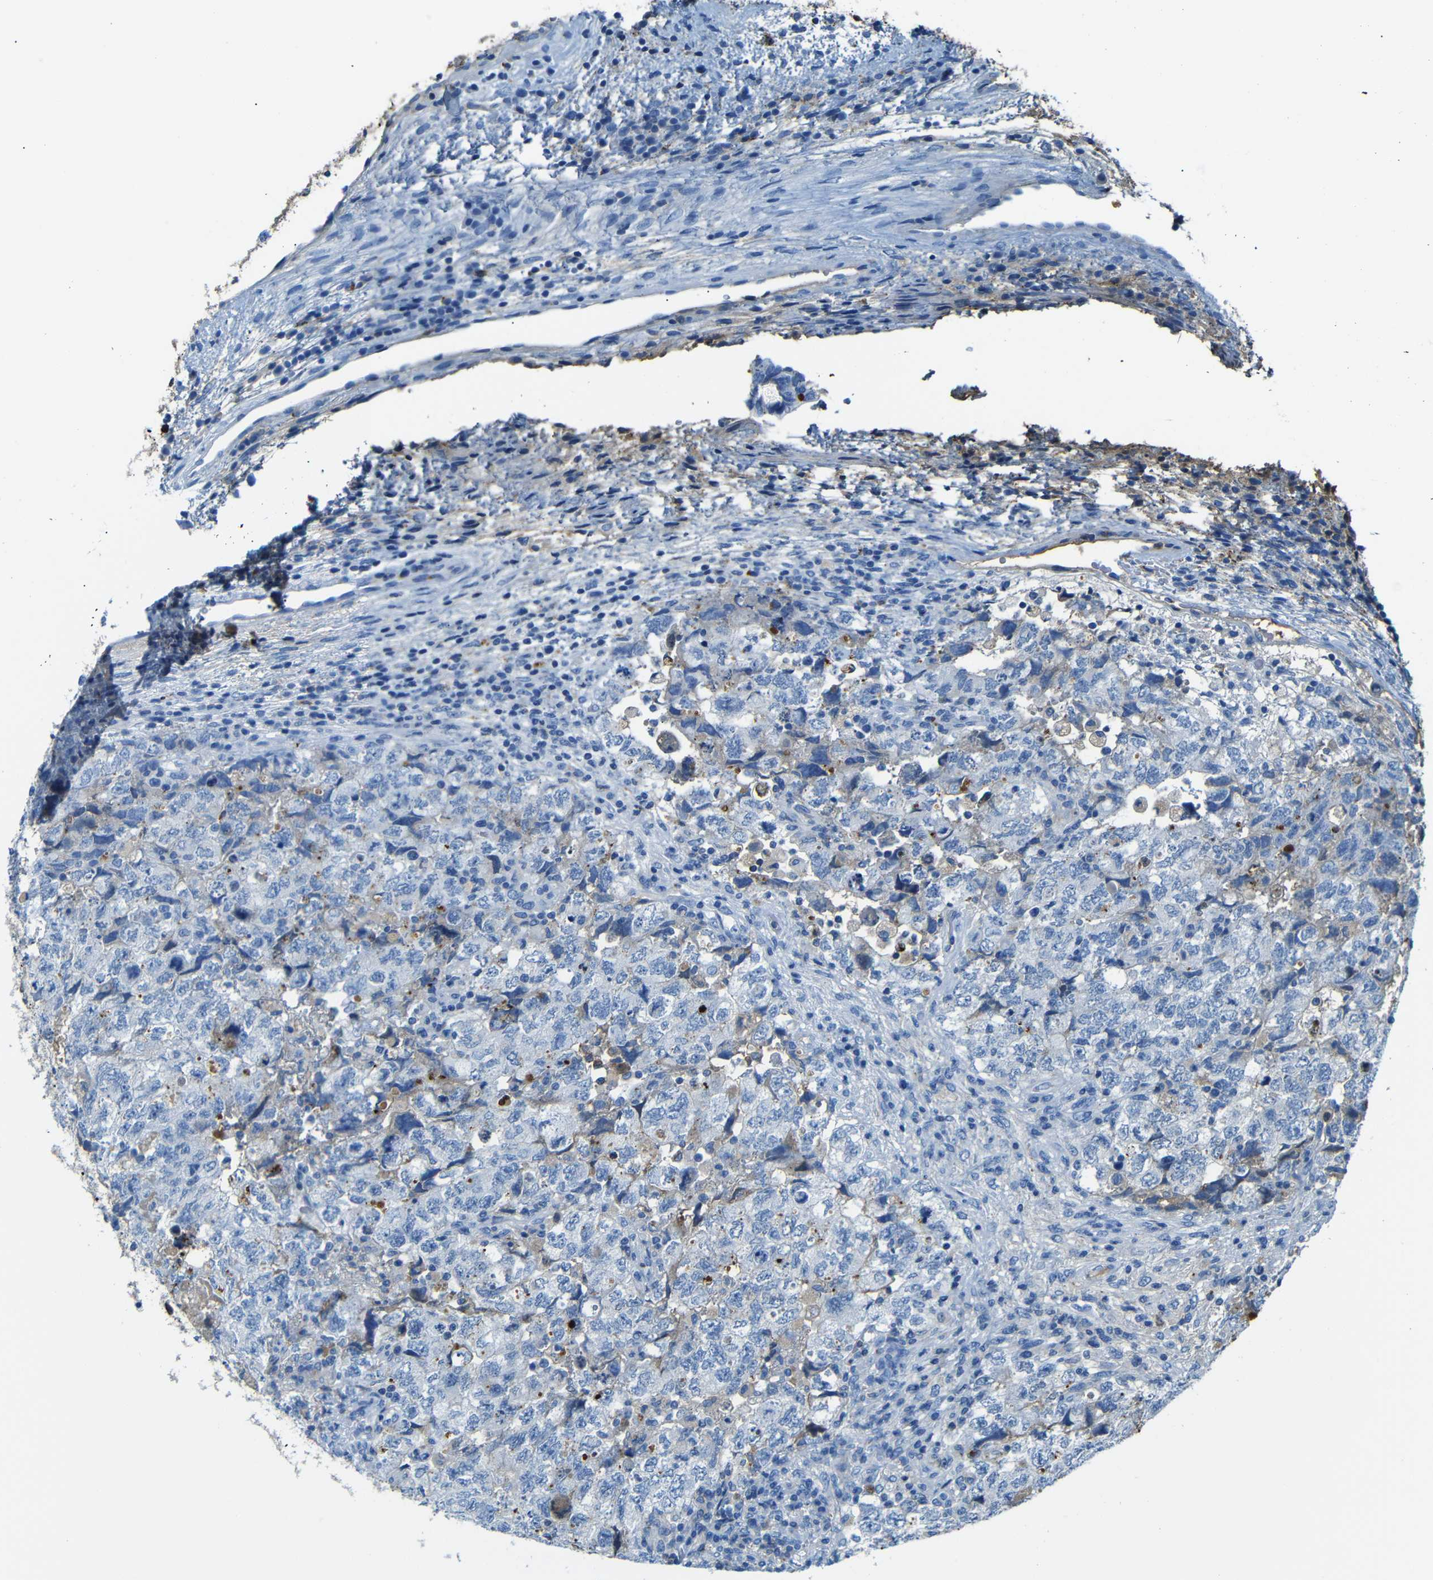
{"staining": {"intensity": "negative", "quantity": "none", "location": "none"}, "tissue": "testis cancer", "cell_type": "Tumor cells", "image_type": "cancer", "snomed": [{"axis": "morphology", "description": "Carcinoma, Embryonal, NOS"}, {"axis": "topography", "description": "Testis"}], "caption": "Testis embryonal carcinoma stained for a protein using immunohistochemistry reveals no positivity tumor cells.", "gene": "SERPINA1", "patient": {"sex": "male", "age": 36}}